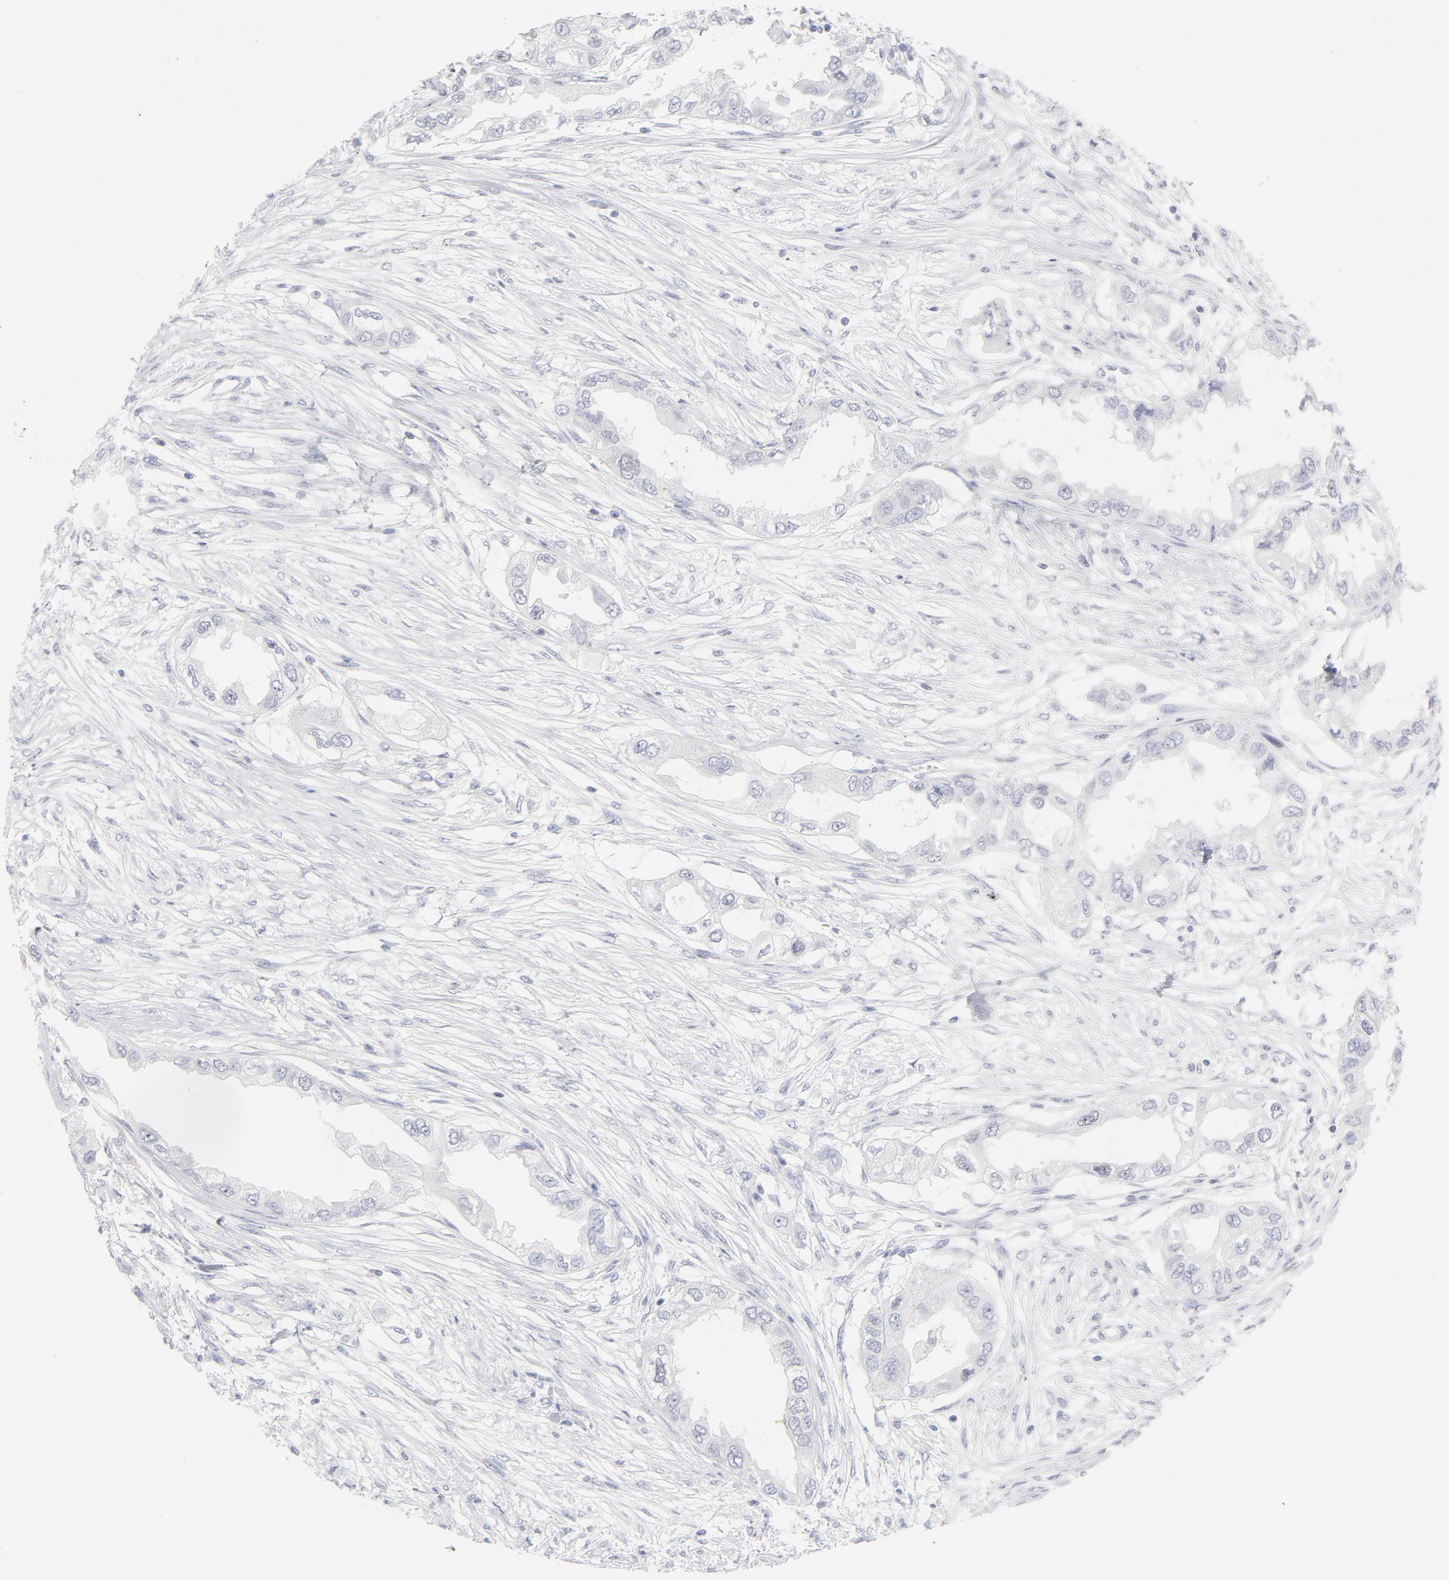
{"staining": {"intensity": "negative", "quantity": "none", "location": "none"}, "tissue": "endometrial cancer", "cell_type": "Tumor cells", "image_type": "cancer", "snomed": [{"axis": "morphology", "description": "Adenocarcinoma, NOS"}, {"axis": "topography", "description": "Endometrium"}], "caption": "Histopathology image shows no protein positivity in tumor cells of endometrial adenocarcinoma tissue.", "gene": "MCM7", "patient": {"sex": "female", "age": 67}}